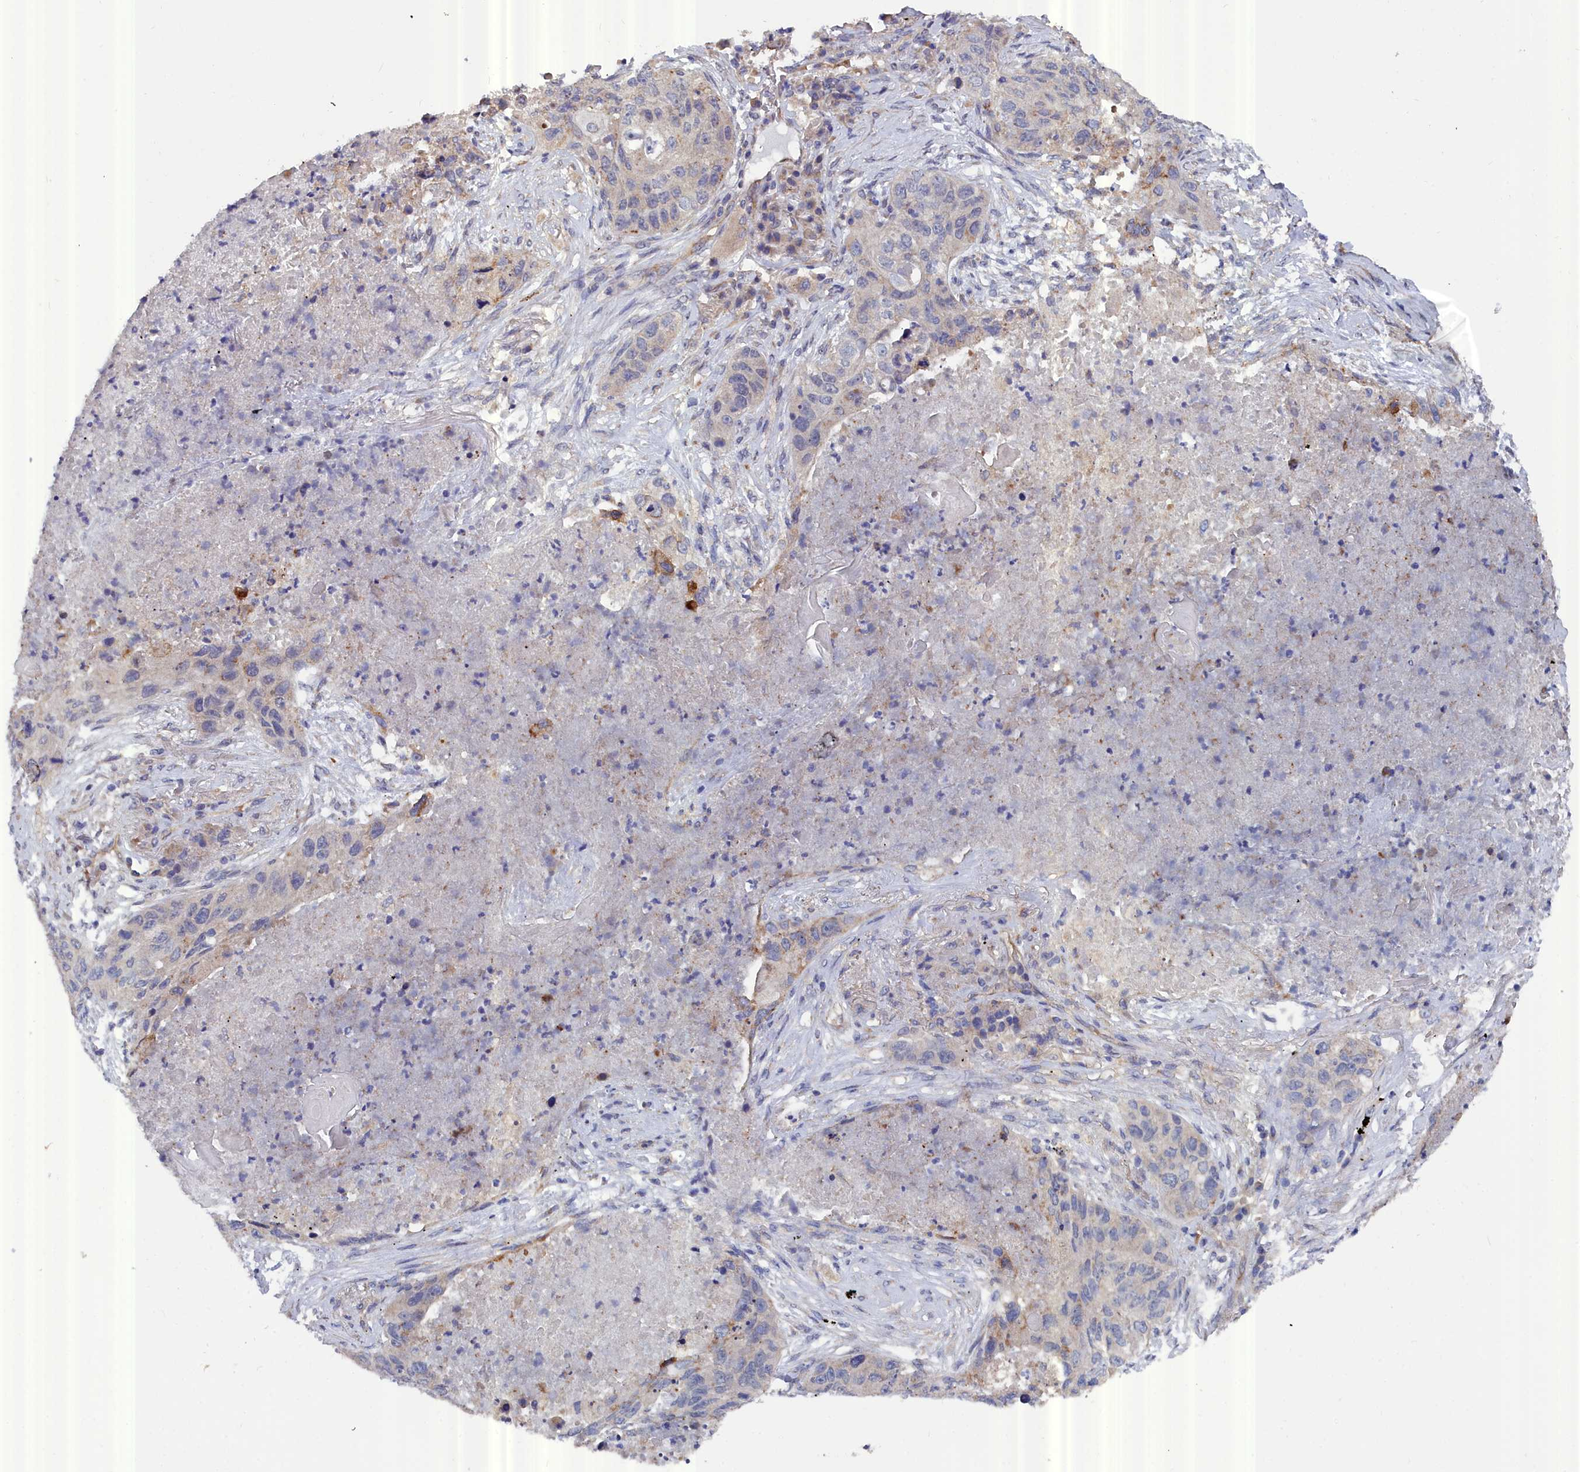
{"staining": {"intensity": "negative", "quantity": "none", "location": "none"}, "tissue": "lung cancer", "cell_type": "Tumor cells", "image_type": "cancer", "snomed": [{"axis": "morphology", "description": "Squamous cell carcinoma, NOS"}, {"axis": "topography", "description": "Lung"}], "caption": "Tumor cells are negative for protein expression in human lung cancer.", "gene": "RDX", "patient": {"sex": "female", "age": 63}}